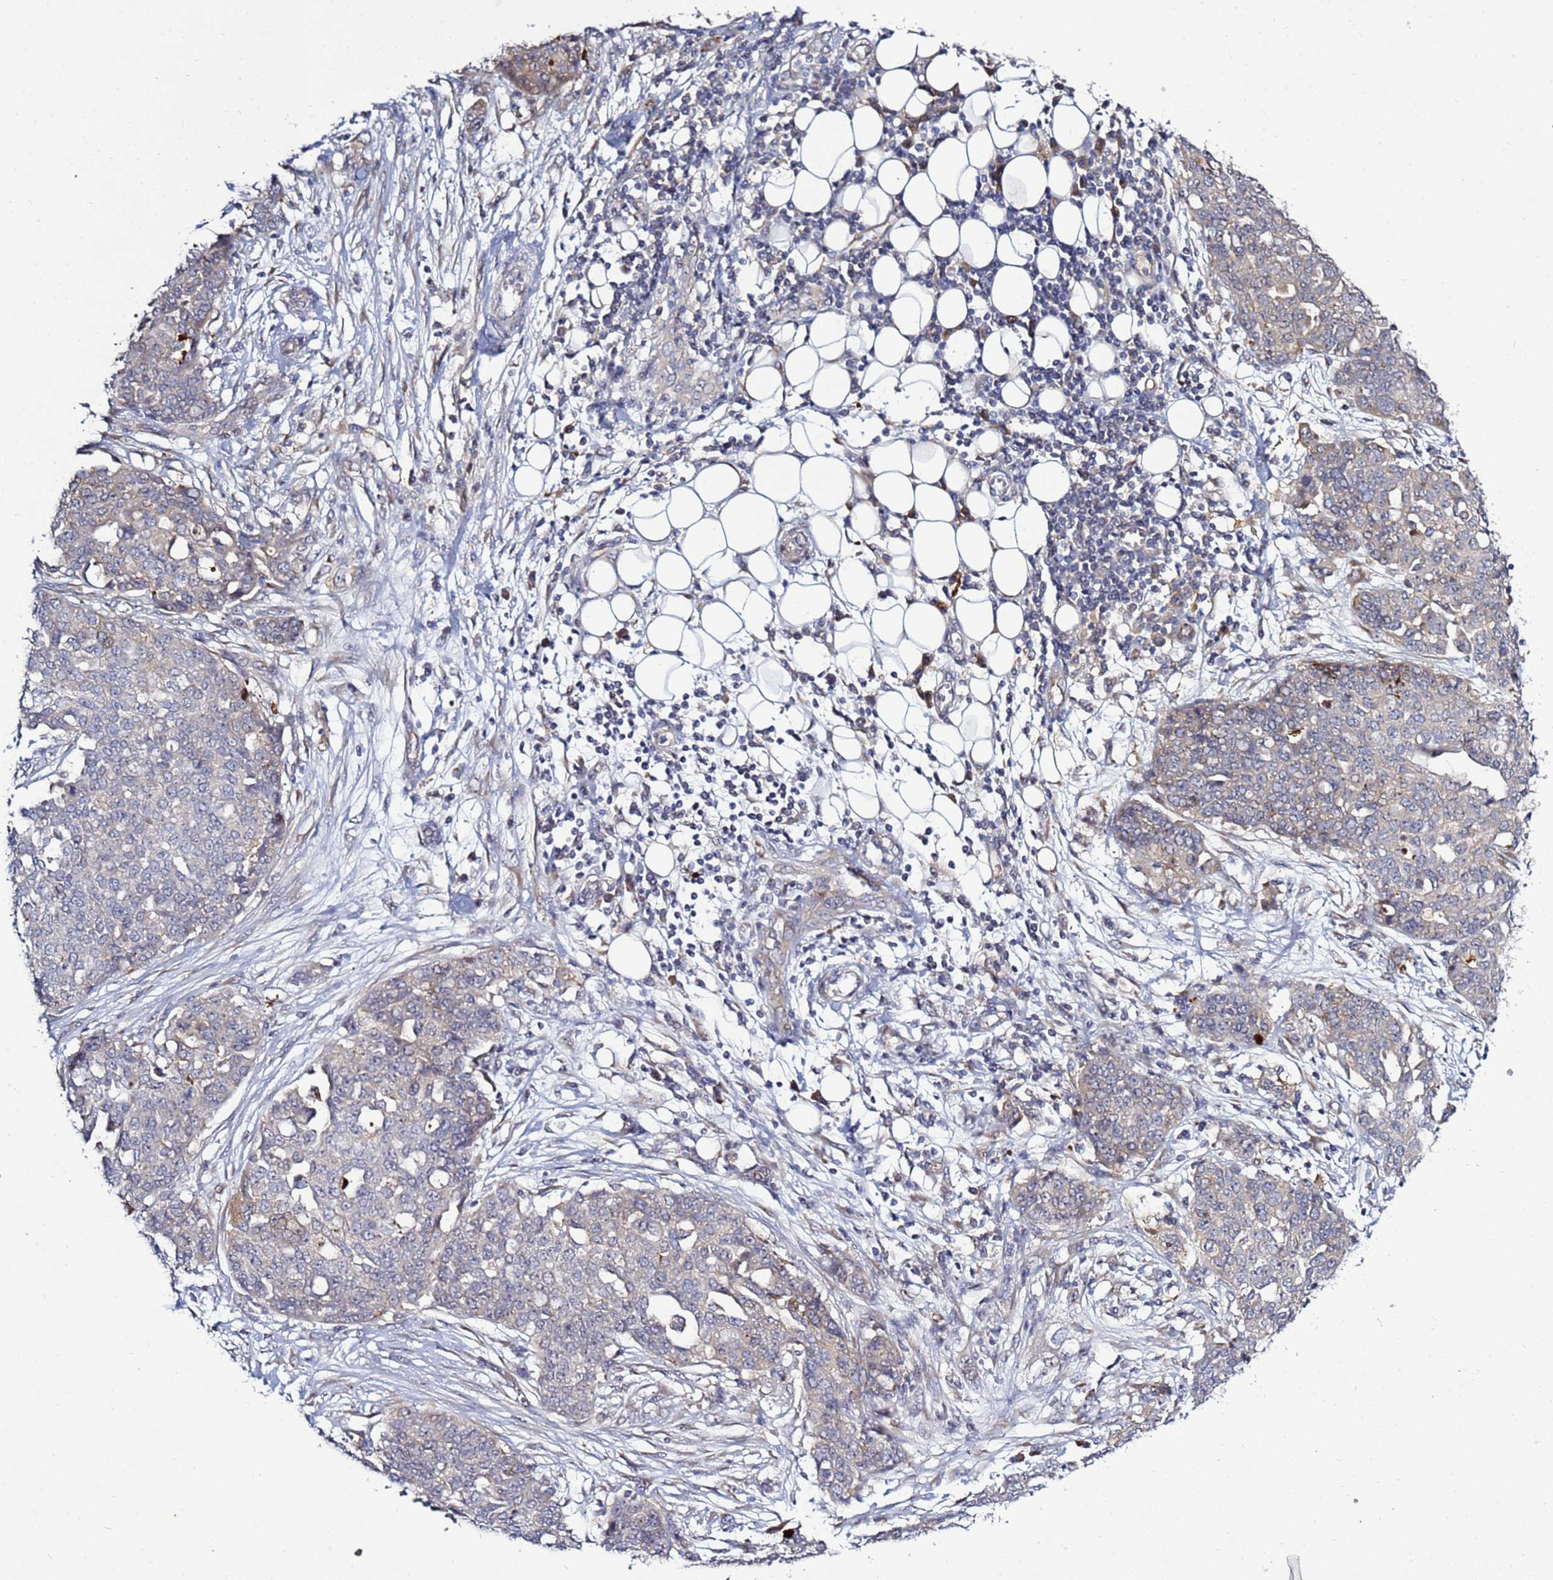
{"staining": {"intensity": "negative", "quantity": "none", "location": "none"}, "tissue": "ovarian cancer", "cell_type": "Tumor cells", "image_type": "cancer", "snomed": [{"axis": "morphology", "description": "Cystadenocarcinoma, serous, NOS"}, {"axis": "topography", "description": "Soft tissue"}, {"axis": "topography", "description": "Ovary"}], "caption": "This is an immunohistochemistry micrograph of human ovarian cancer (serous cystadenocarcinoma). There is no staining in tumor cells.", "gene": "NOL8", "patient": {"sex": "female", "age": 57}}